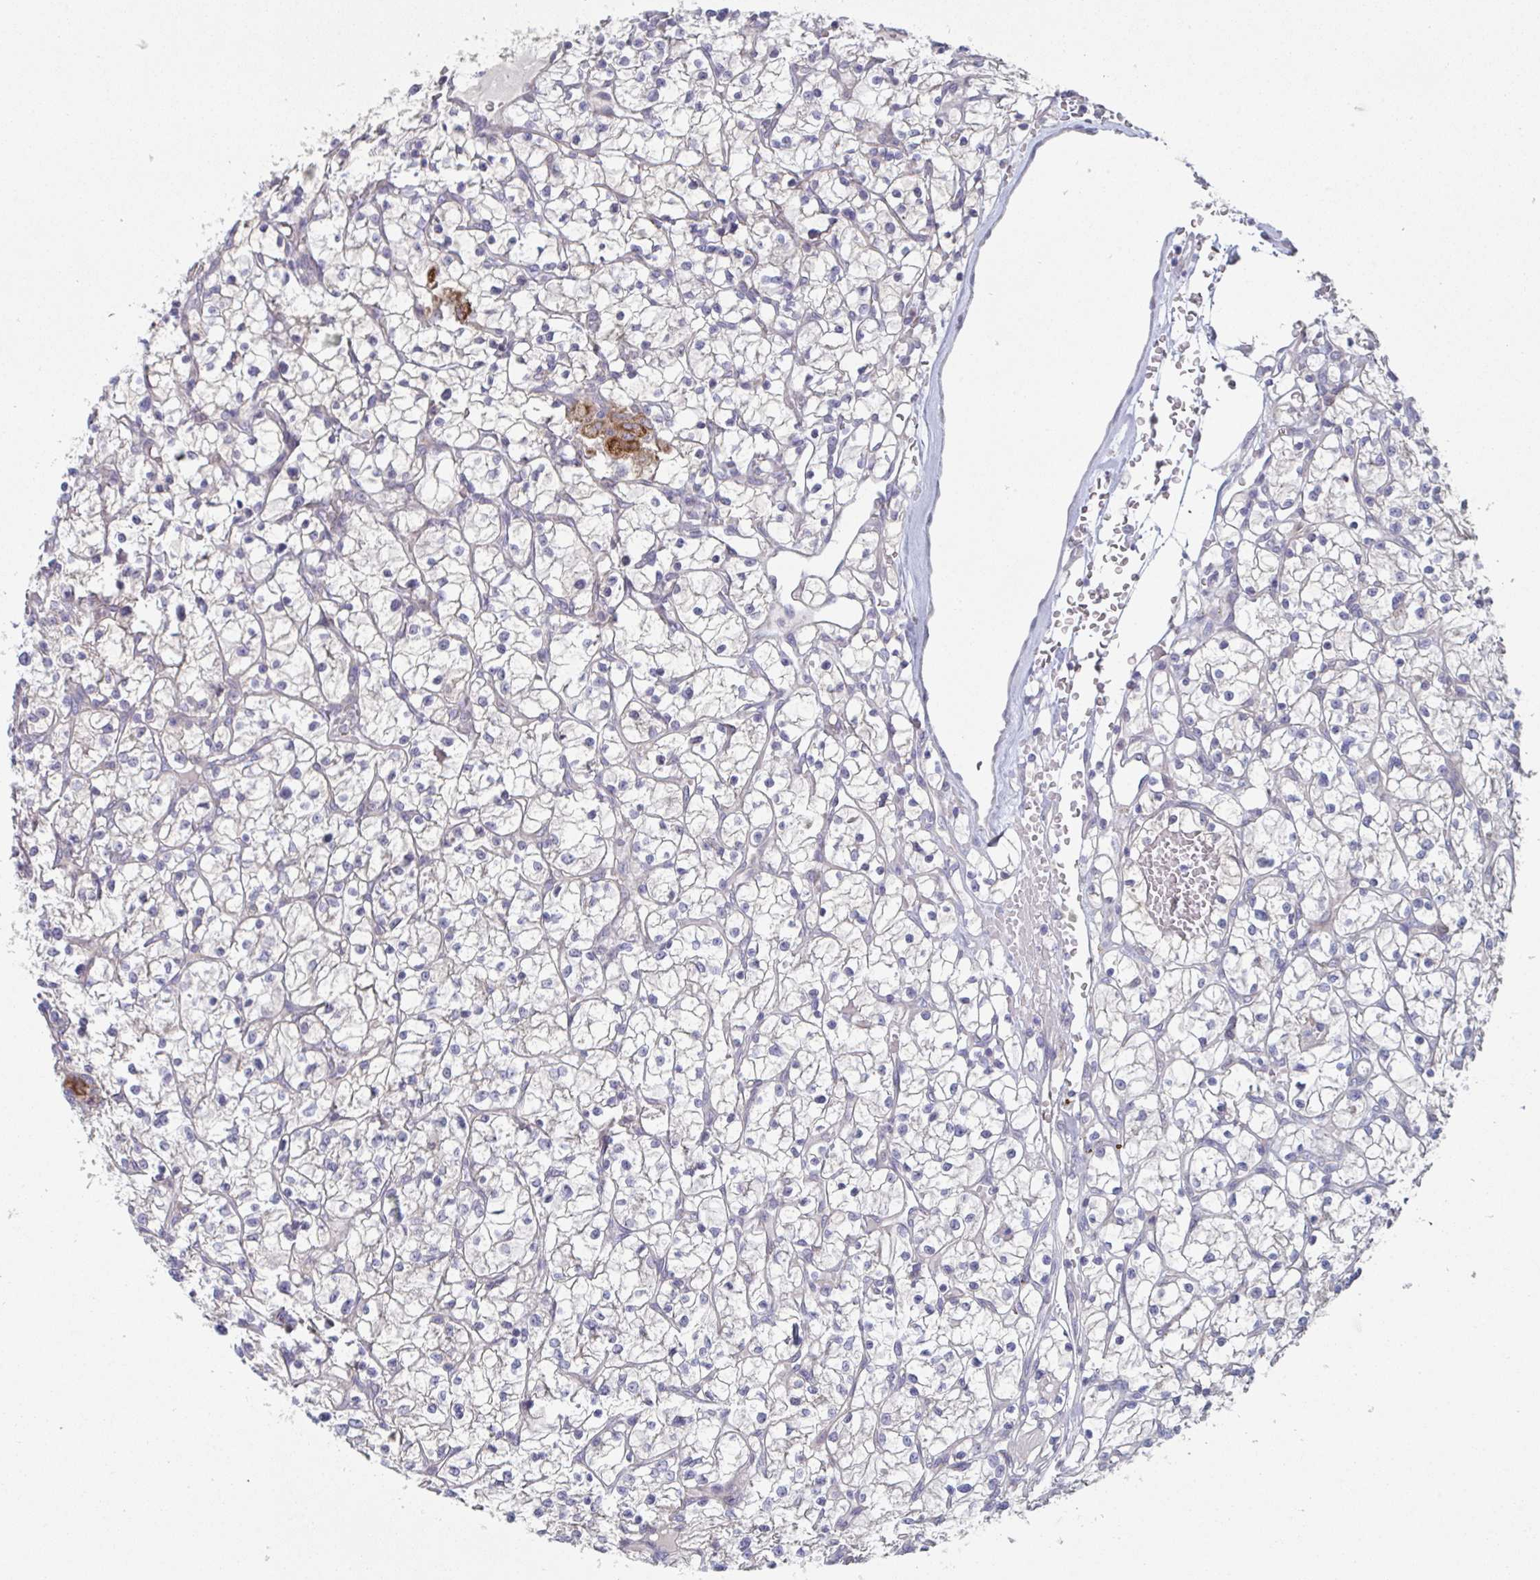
{"staining": {"intensity": "negative", "quantity": "none", "location": "none"}, "tissue": "renal cancer", "cell_type": "Tumor cells", "image_type": "cancer", "snomed": [{"axis": "morphology", "description": "Adenocarcinoma, NOS"}, {"axis": "topography", "description": "Kidney"}], "caption": "Immunohistochemistry of adenocarcinoma (renal) shows no staining in tumor cells.", "gene": "PTPRD", "patient": {"sex": "female", "age": 64}}